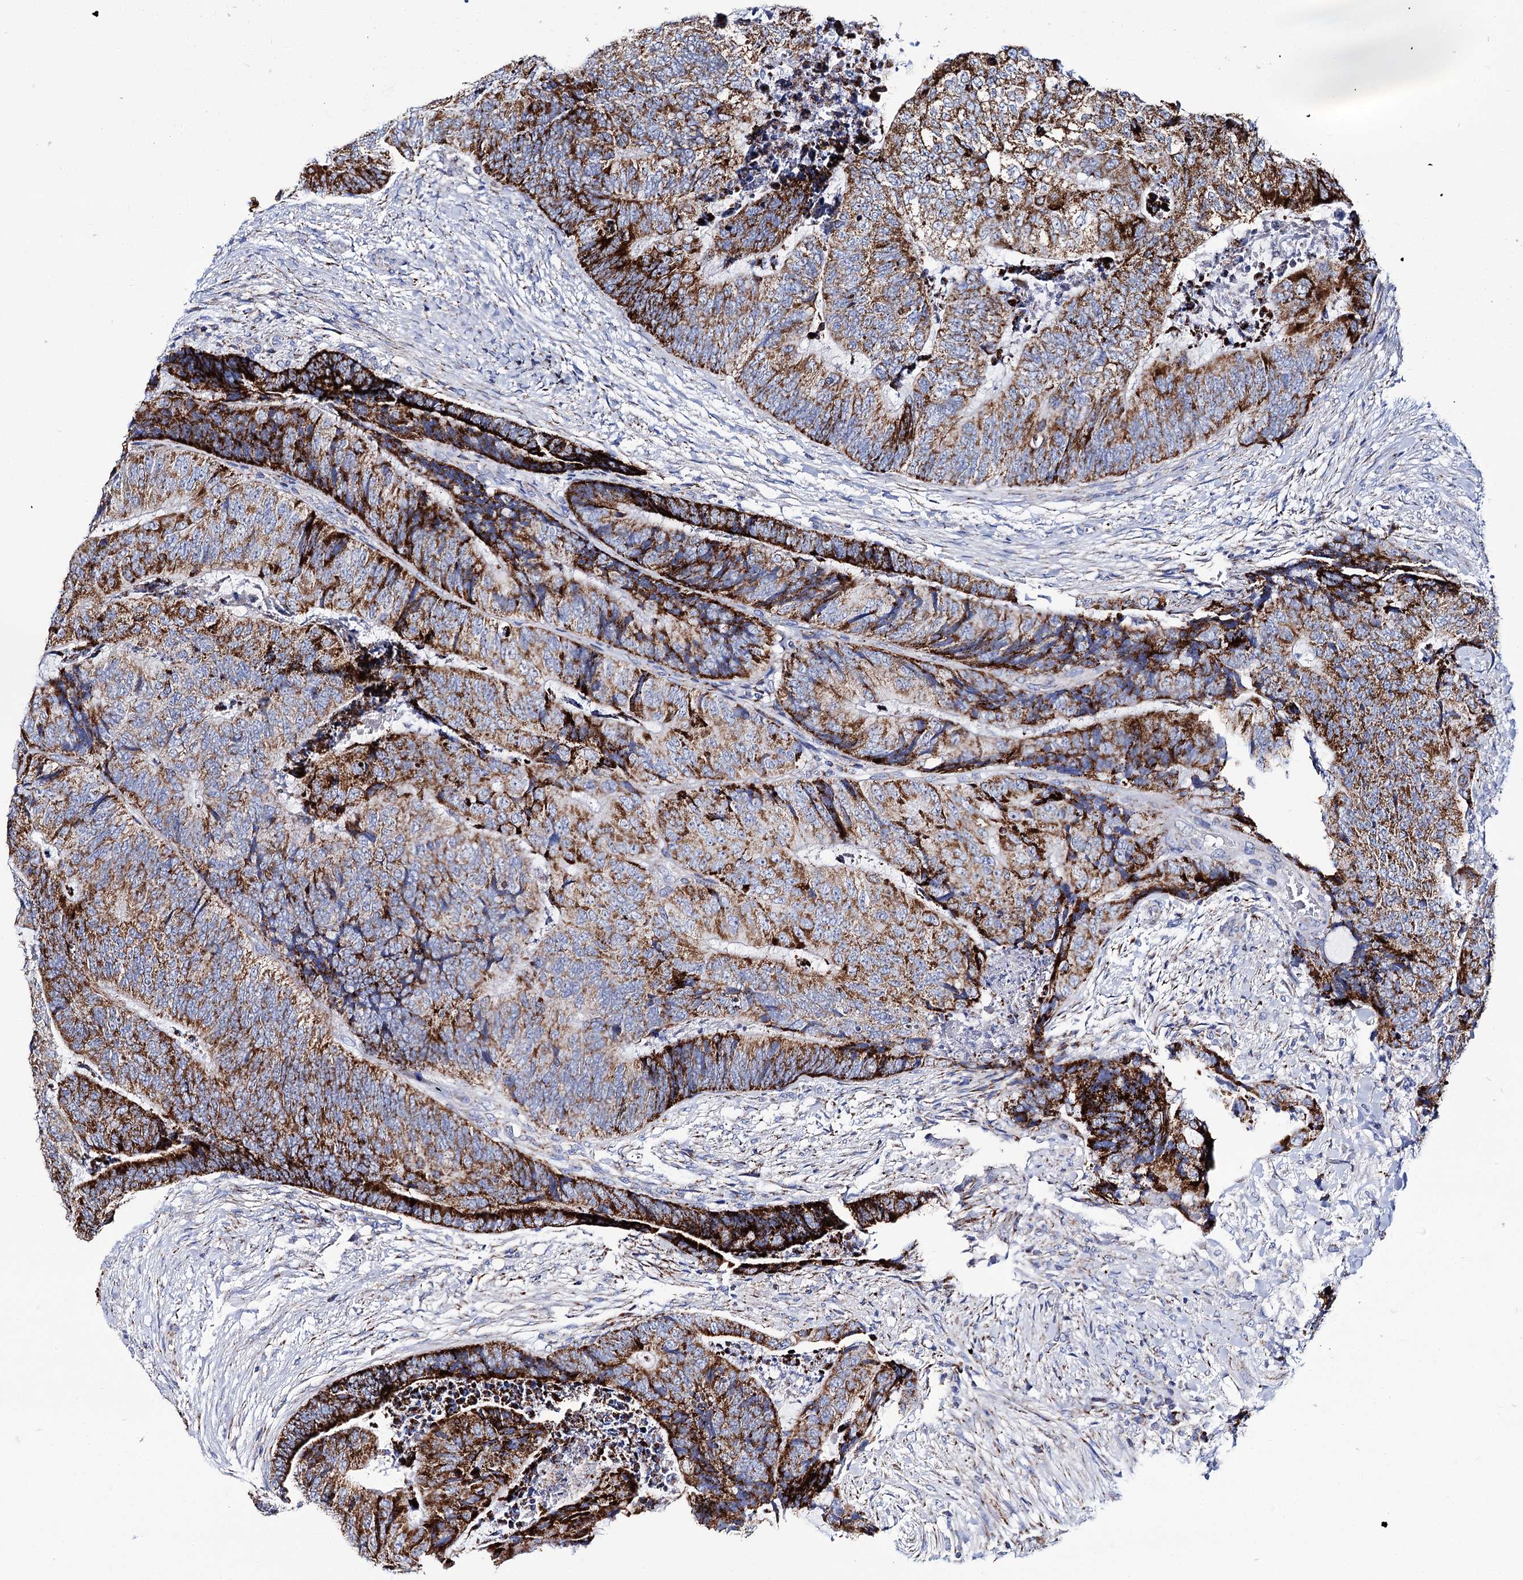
{"staining": {"intensity": "strong", "quantity": ">75%", "location": "cytoplasmic/membranous"}, "tissue": "colorectal cancer", "cell_type": "Tumor cells", "image_type": "cancer", "snomed": [{"axis": "morphology", "description": "Adenocarcinoma, NOS"}, {"axis": "topography", "description": "Colon"}], "caption": "Colorectal cancer (adenocarcinoma) tissue exhibits strong cytoplasmic/membranous expression in approximately >75% of tumor cells", "gene": "UBASH3B", "patient": {"sex": "female", "age": 67}}